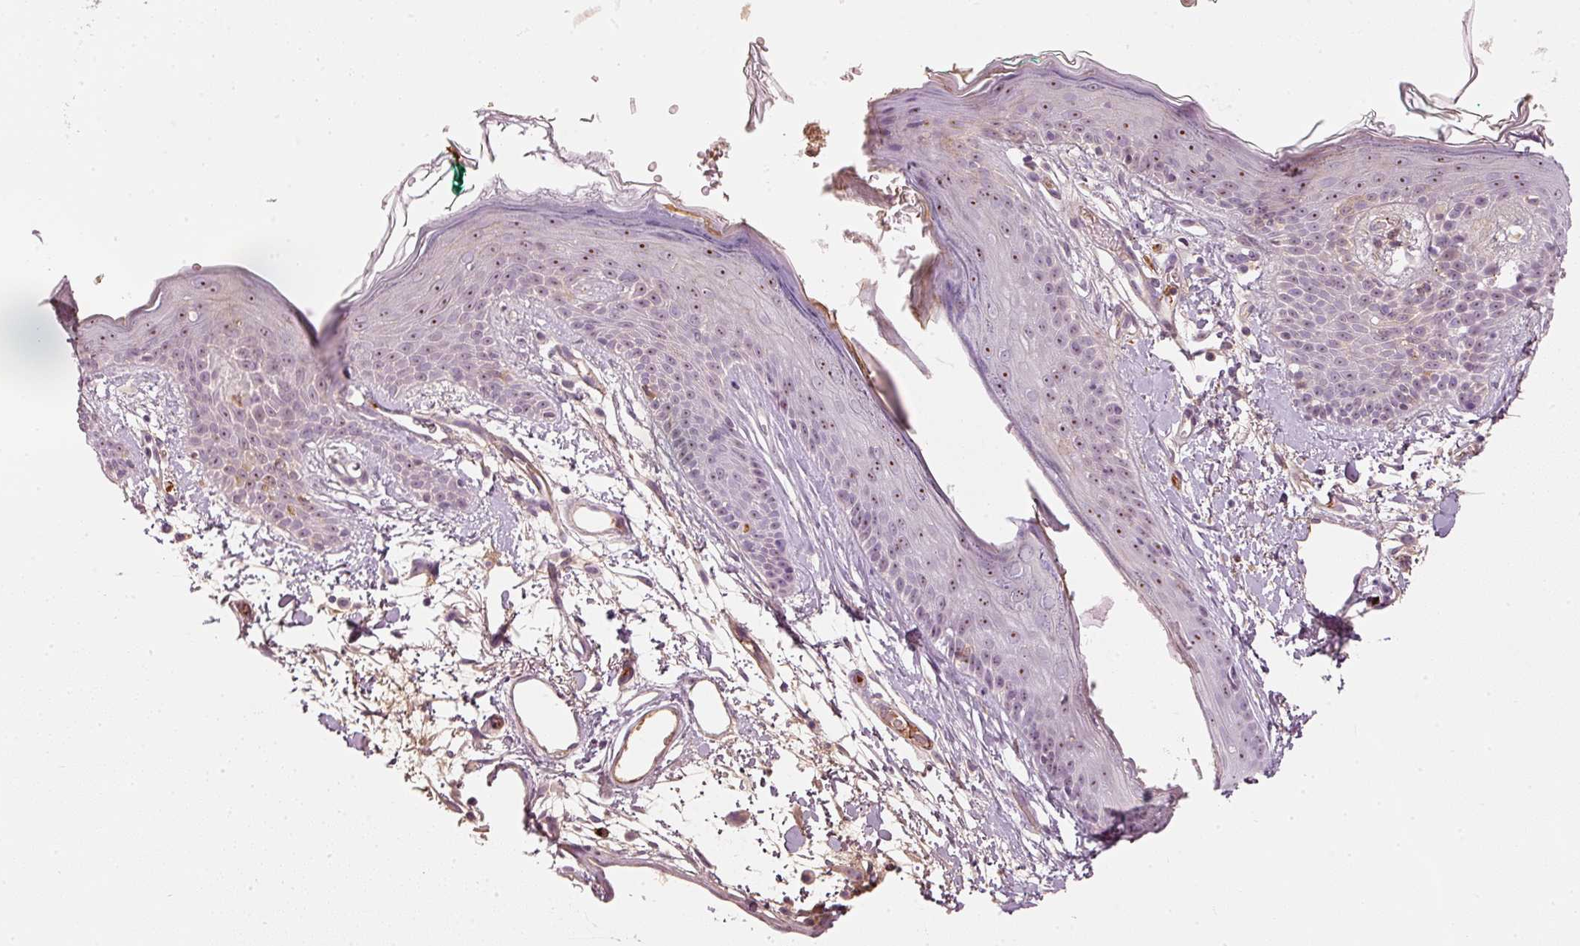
{"staining": {"intensity": "moderate", "quantity": ">75%", "location": "cytoplasmic/membranous"}, "tissue": "skin", "cell_type": "Fibroblasts", "image_type": "normal", "snomed": [{"axis": "morphology", "description": "Normal tissue, NOS"}, {"axis": "topography", "description": "Skin"}], "caption": "A photomicrograph of skin stained for a protein exhibits moderate cytoplasmic/membranous brown staining in fibroblasts.", "gene": "VCAM1", "patient": {"sex": "male", "age": 79}}